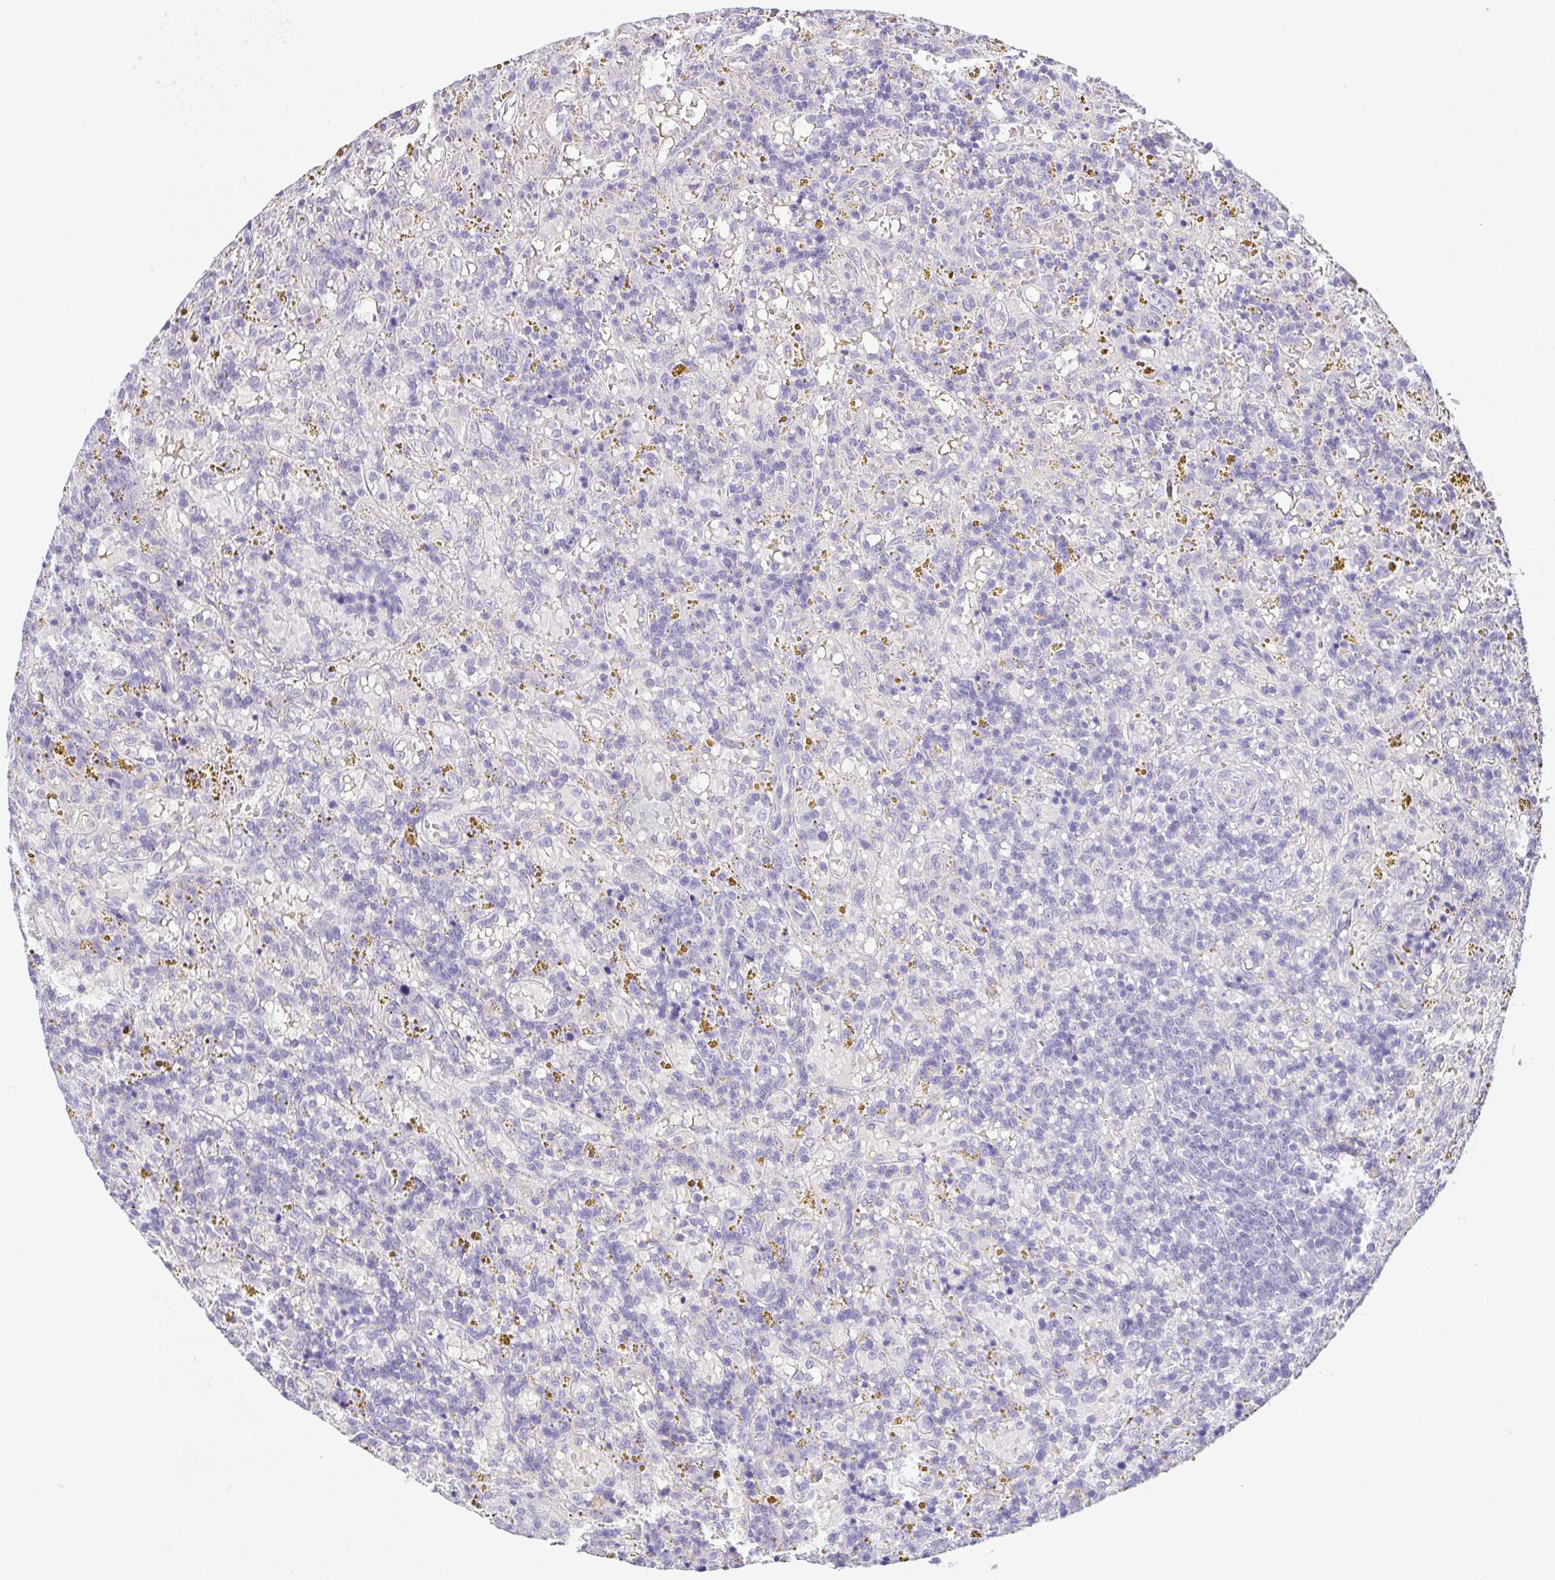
{"staining": {"intensity": "negative", "quantity": "none", "location": "none"}, "tissue": "lymphoma", "cell_type": "Tumor cells", "image_type": "cancer", "snomed": [{"axis": "morphology", "description": "Malignant lymphoma, non-Hodgkin's type, Low grade"}, {"axis": "topography", "description": "Spleen"}], "caption": "High magnification brightfield microscopy of lymphoma stained with DAB (3,3'-diaminobenzidine) (brown) and counterstained with hematoxylin (blue): tumor cells show no significant positivity.", "gene": "KRTDAP", "patient": {"sex": "female", "age": 65}}